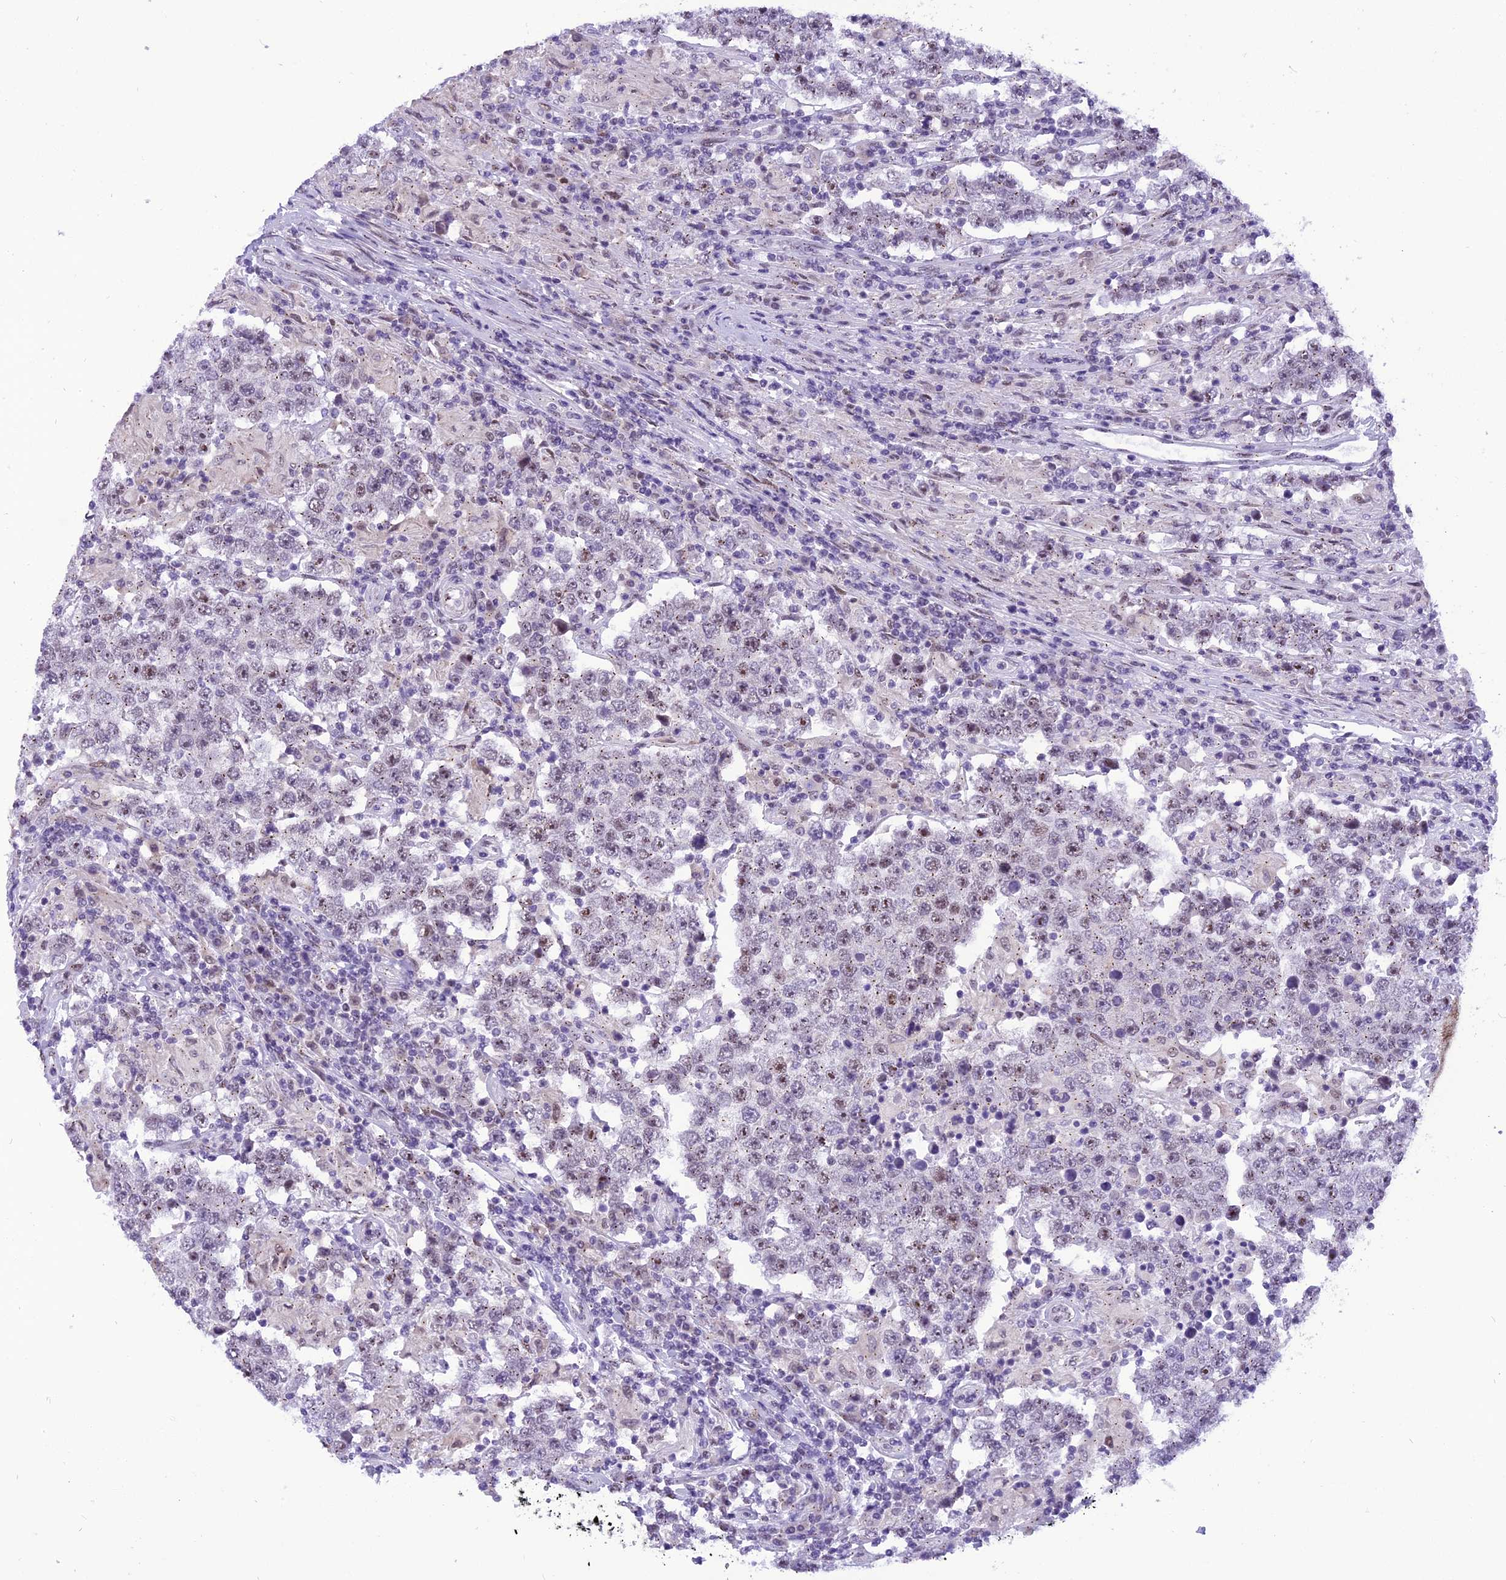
{"staining": {"intensity": "weak", "quantity": "<25%", "location": "nuclear"}, "tissue": "testis cancer", "cell_type": "Tumor cells", "image_type": "cancer", "snomed": [{"axis": "morphology", "description": "Normal tissue, NOS"}, {"axis": "morphology", "description": "Urothelial carcinoma, High grade"}, {"axis": "morphology", "description": "Seminoma, NOS"}, {"axis": "morphology", "description": "Carcinoma, Embryonal, NOS"}, {"axis": "topography", "description": "Urinary bladder"}, {"axis": "topography", "description": "Testis"}], "caption": "Testis cancer (seminoma) was stained to show a protein in brown. There is no significant positivity in tumor cells. The staining is performed using DAB brown chromogen with nuclei counter-stained in using hematoxylin.", "gene": "IRF2BP1", "patient": {"sex": "male", "age": 41}}